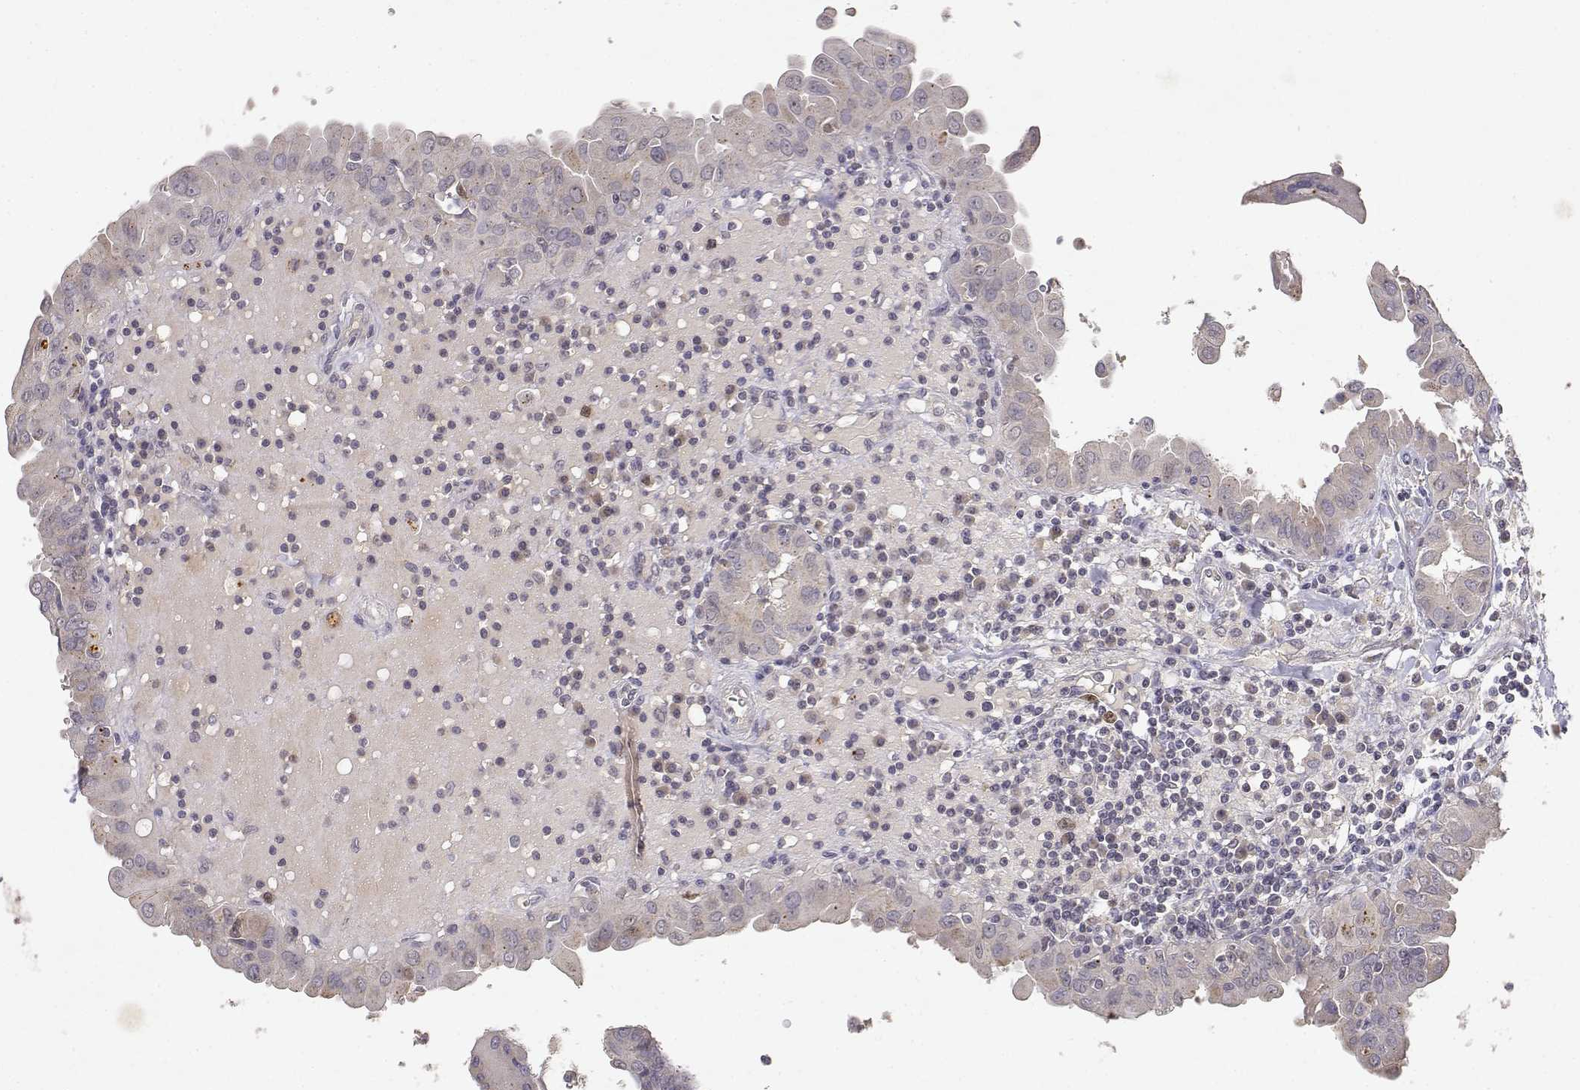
{"staining": {"intensity": "weak", "quantity": "25%-75%", "location": "cytoplasmic/membranous"}, "tissue": "thyroid cancer", "cell_type": "Tumor cells", "image_type": "cancer", "snomed": [{"axis": "morphology", "description": "Papillary adenocarcinoma, NOS"}, {"axis": "topography", "description": "Thyroid gland"}], "caption": "This is a micrograph of immunohistochemistry (IHC) staining of papillary adenocarcinoma (thyroid), which shows weak staining in the cytoplasmic/membranous of tumor cells.", "gene": "RAD51", "patient": {"sex": "female", "age": 37}}